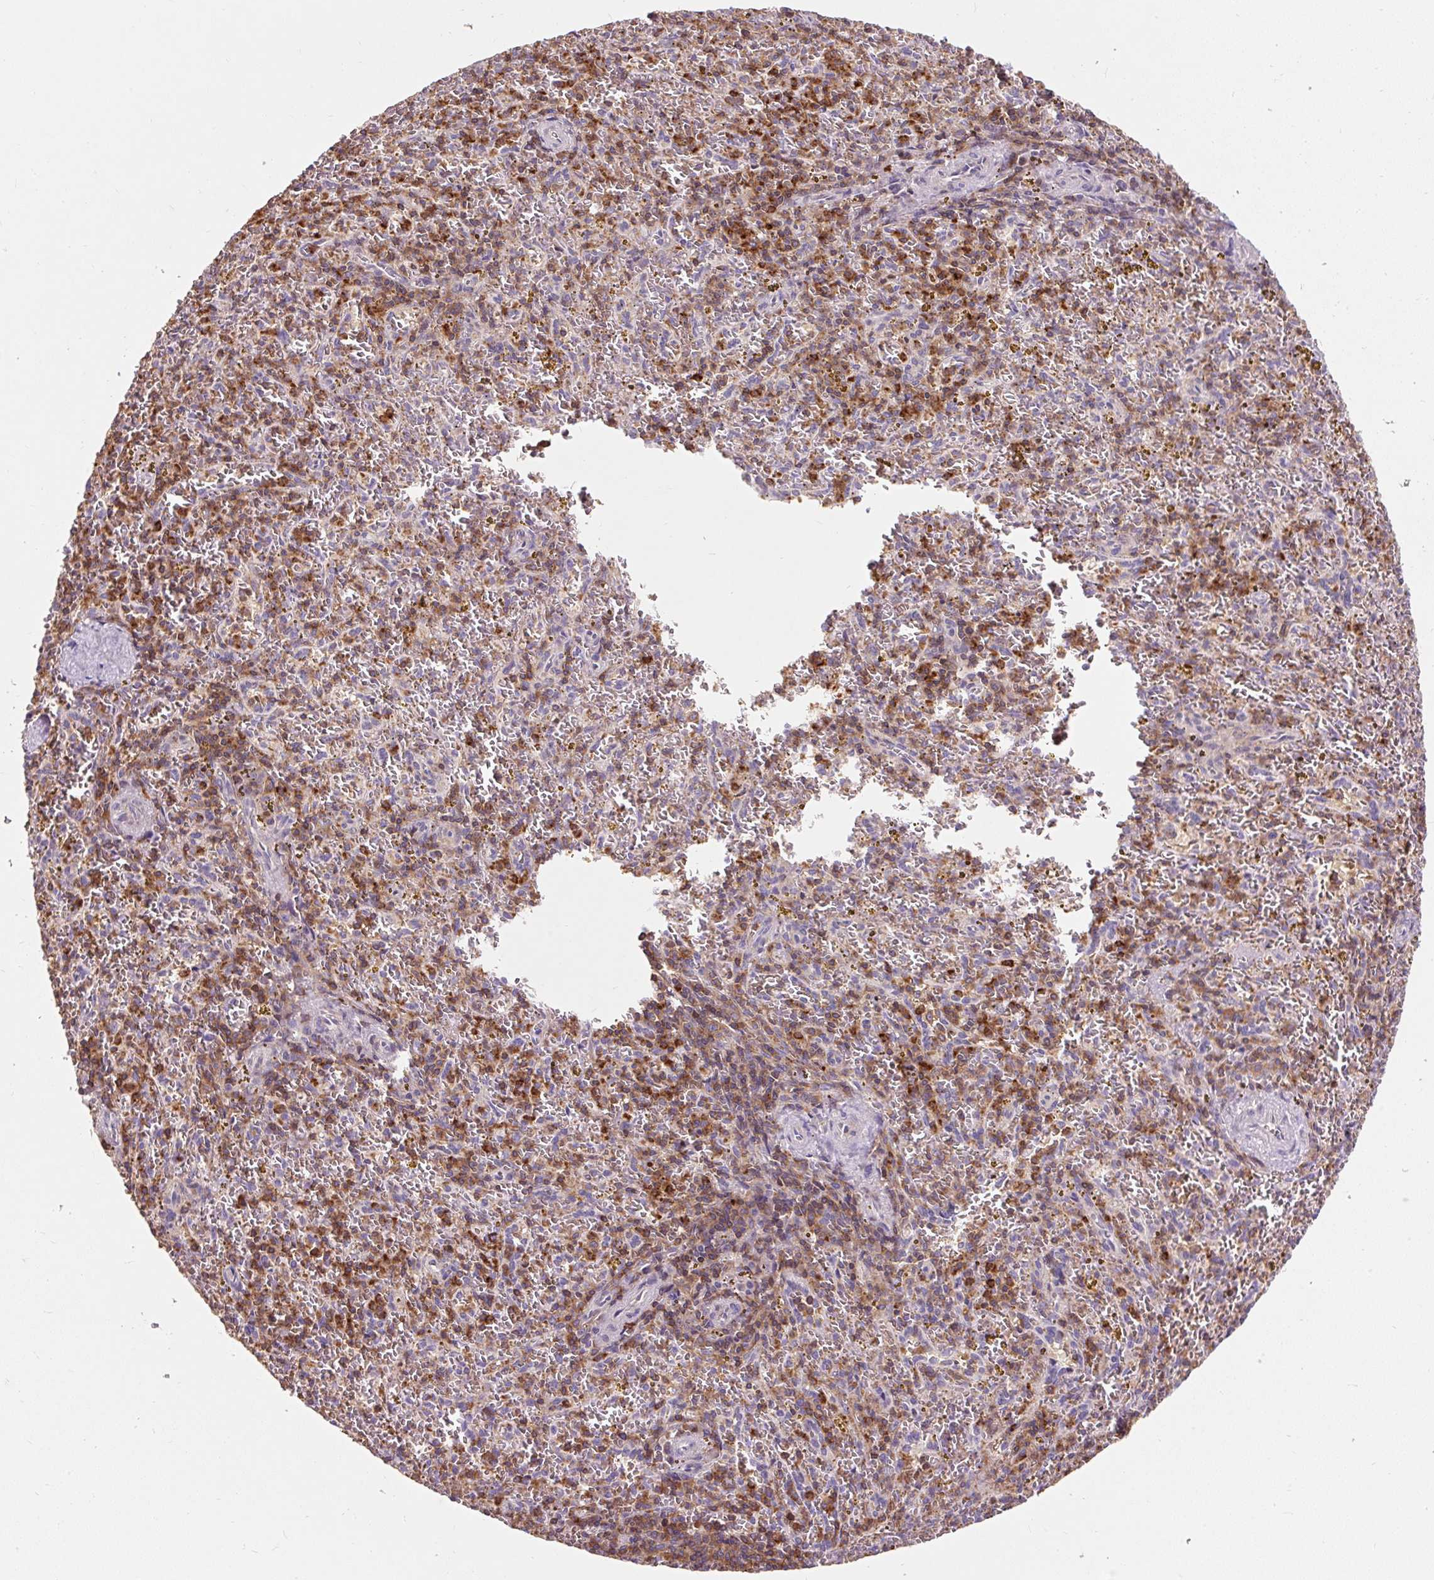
{"staining": {"intensity": "moderate", "quantity": "25%-75%", "location": "cytoplasmic/membranous"}, "tissue": "spleen", "cell_type": "Cells in red pulp", "image_type": "normal", "snomed": [{"axis": "morphology", "description": "Normal tissue, NOS"}, {"axis": "topography", "description": "Spleen"}], "caption": "Immunohistochemistry (DAB (3,3'-diaminobenzidine)) staining of benign spleen reveals moderate cytoplasmic/membranous protein staining in about 25%-75% of cells in red pulp.", "gene": "CISD3", "patient": {"sex": "male", "age": 57}}